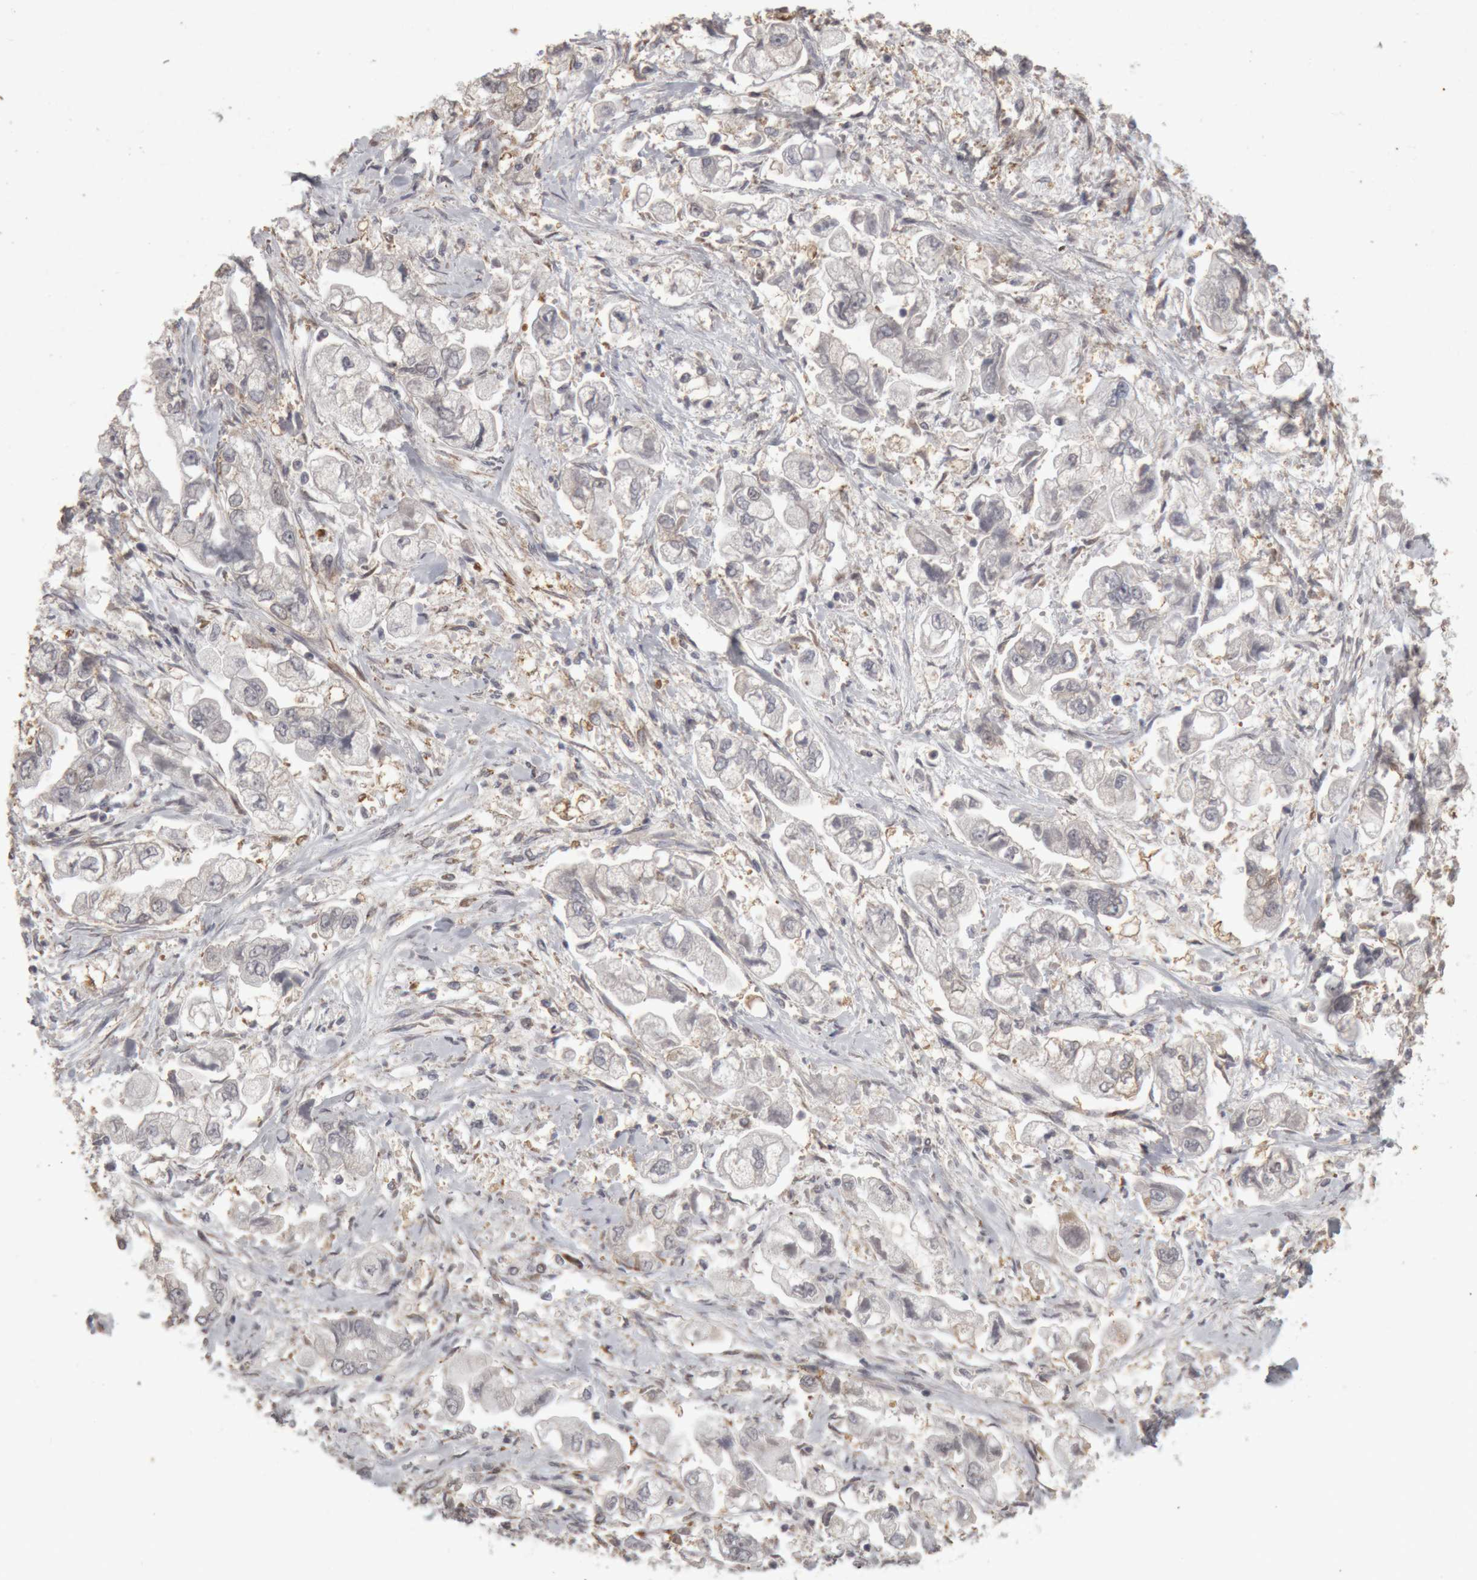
{"staining": {"intensity": "negative", "quantity": "none", "location": "none"}, "tissue": "stomach cancer", "cell_type": "Tumor cells", "image_type": "cancer", "snomed": [{"axis": "morphology", "description": "Normal tissue, NOS"}, {"axis": "morphology", "description": "Adenocarcinoma, NOS"}, {"axis": "topography", "description": "Stomach"}], "caption": "Immunohistochemical staining of stomach cancer shows no significant expression in tumor cells. (DAB (3,3'-diaminobenzidine) immunohistochemistry visualized using brightfield microscopy, high magnification).", "gene": "MEP1A", "patient": {"sex": "male", "age": 62}}